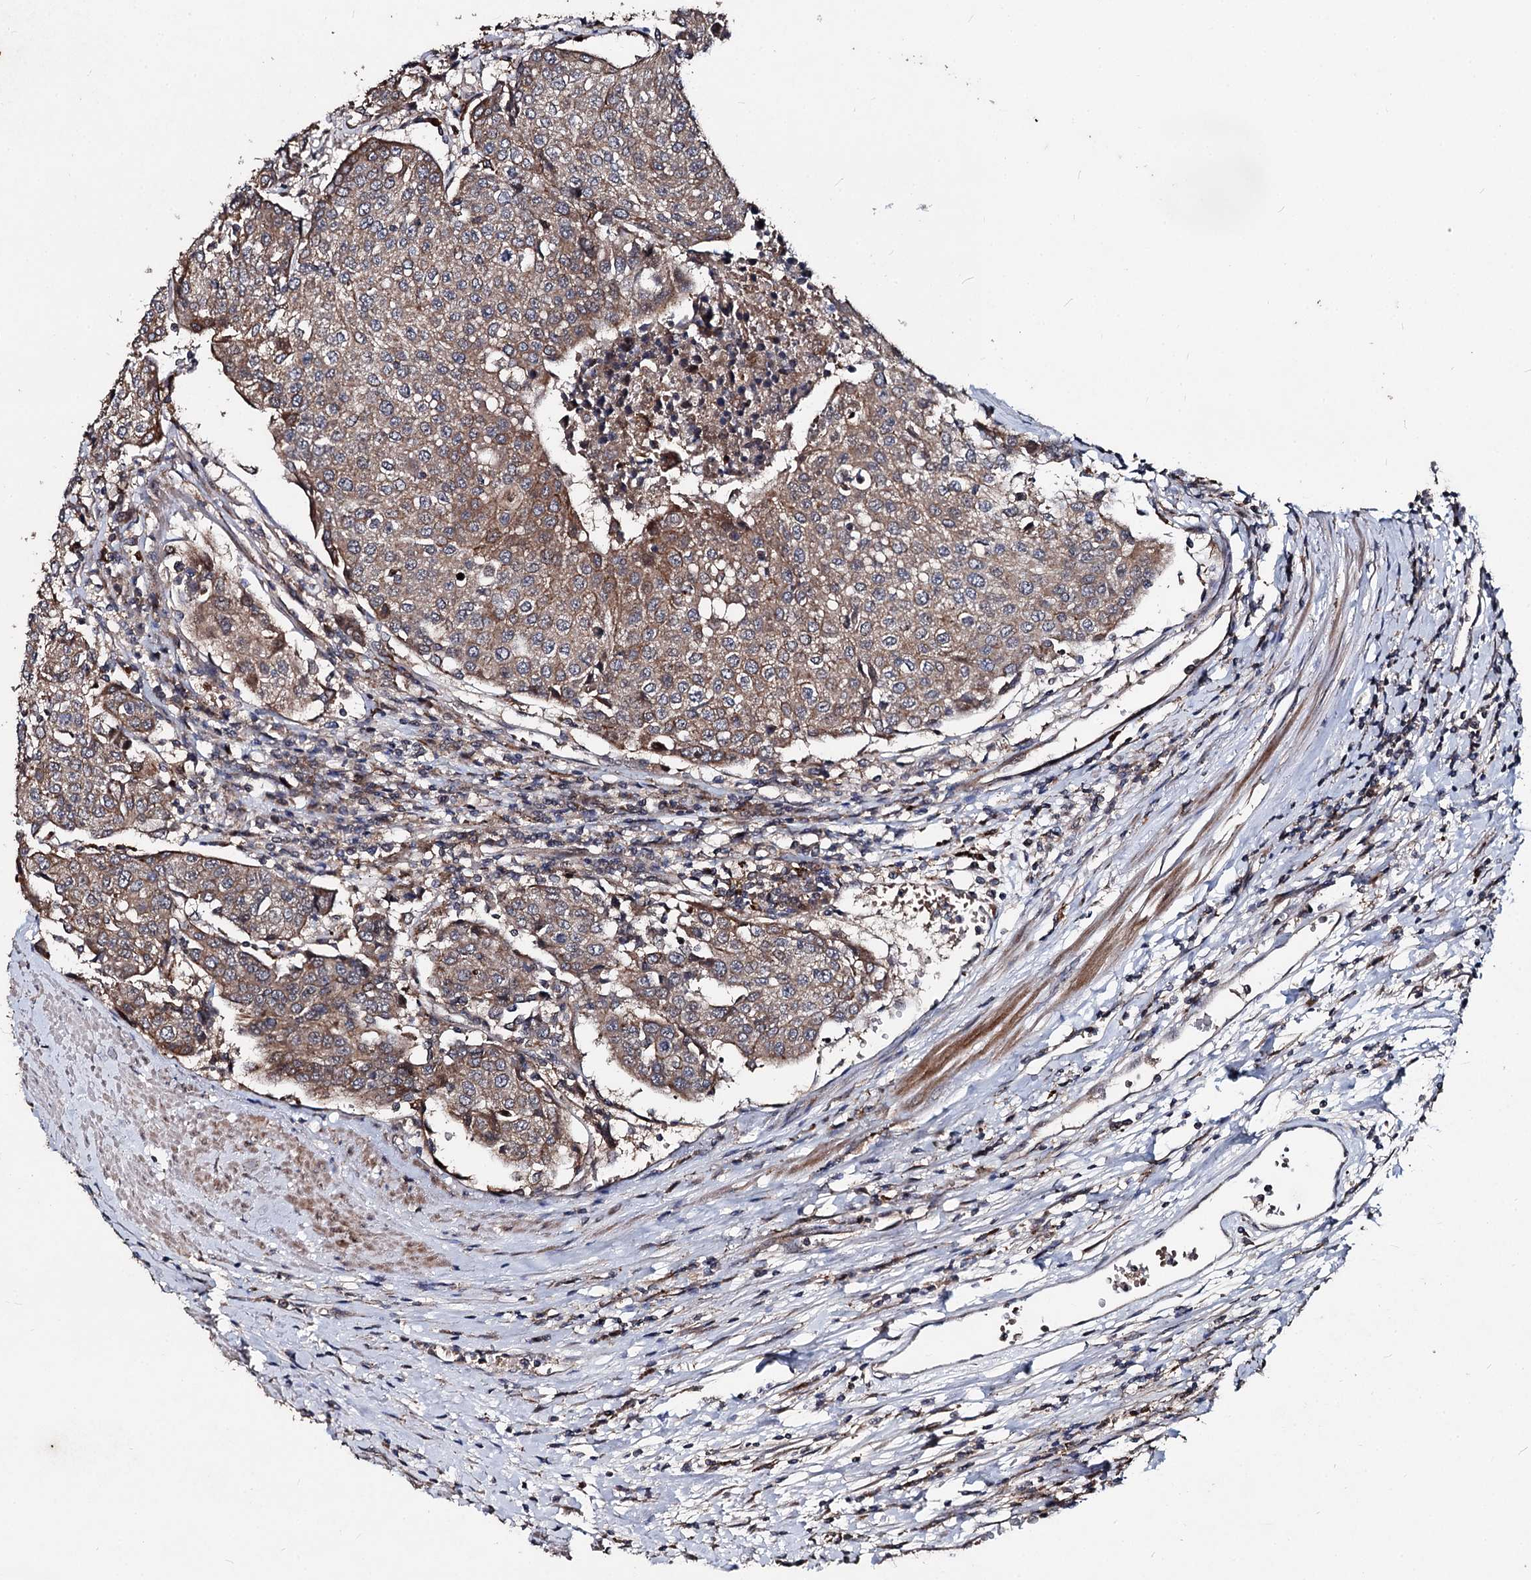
{"staining": {"intensity": "moderate", "quantity": ">75%", "location": "cytoplasmic/membranous"}, "tissue": "urothelial cancer", "cell_type": "Tumor cells", "image_type": "cancer", "snomed": [{"axis": "morphology", "description": "Urothelial carcinoma, High grade"}, {"axis": "topography", "description": "Urinary bladder"}], "caption": "Moderate cytoplasmic/membranous staining for a protein is seen in about >75% of tumor cells of urothelial cancer using immunohistochemistry (IHC).", "gene": "BCL2L2", "patient": {"sex": "female", "age": 85}}